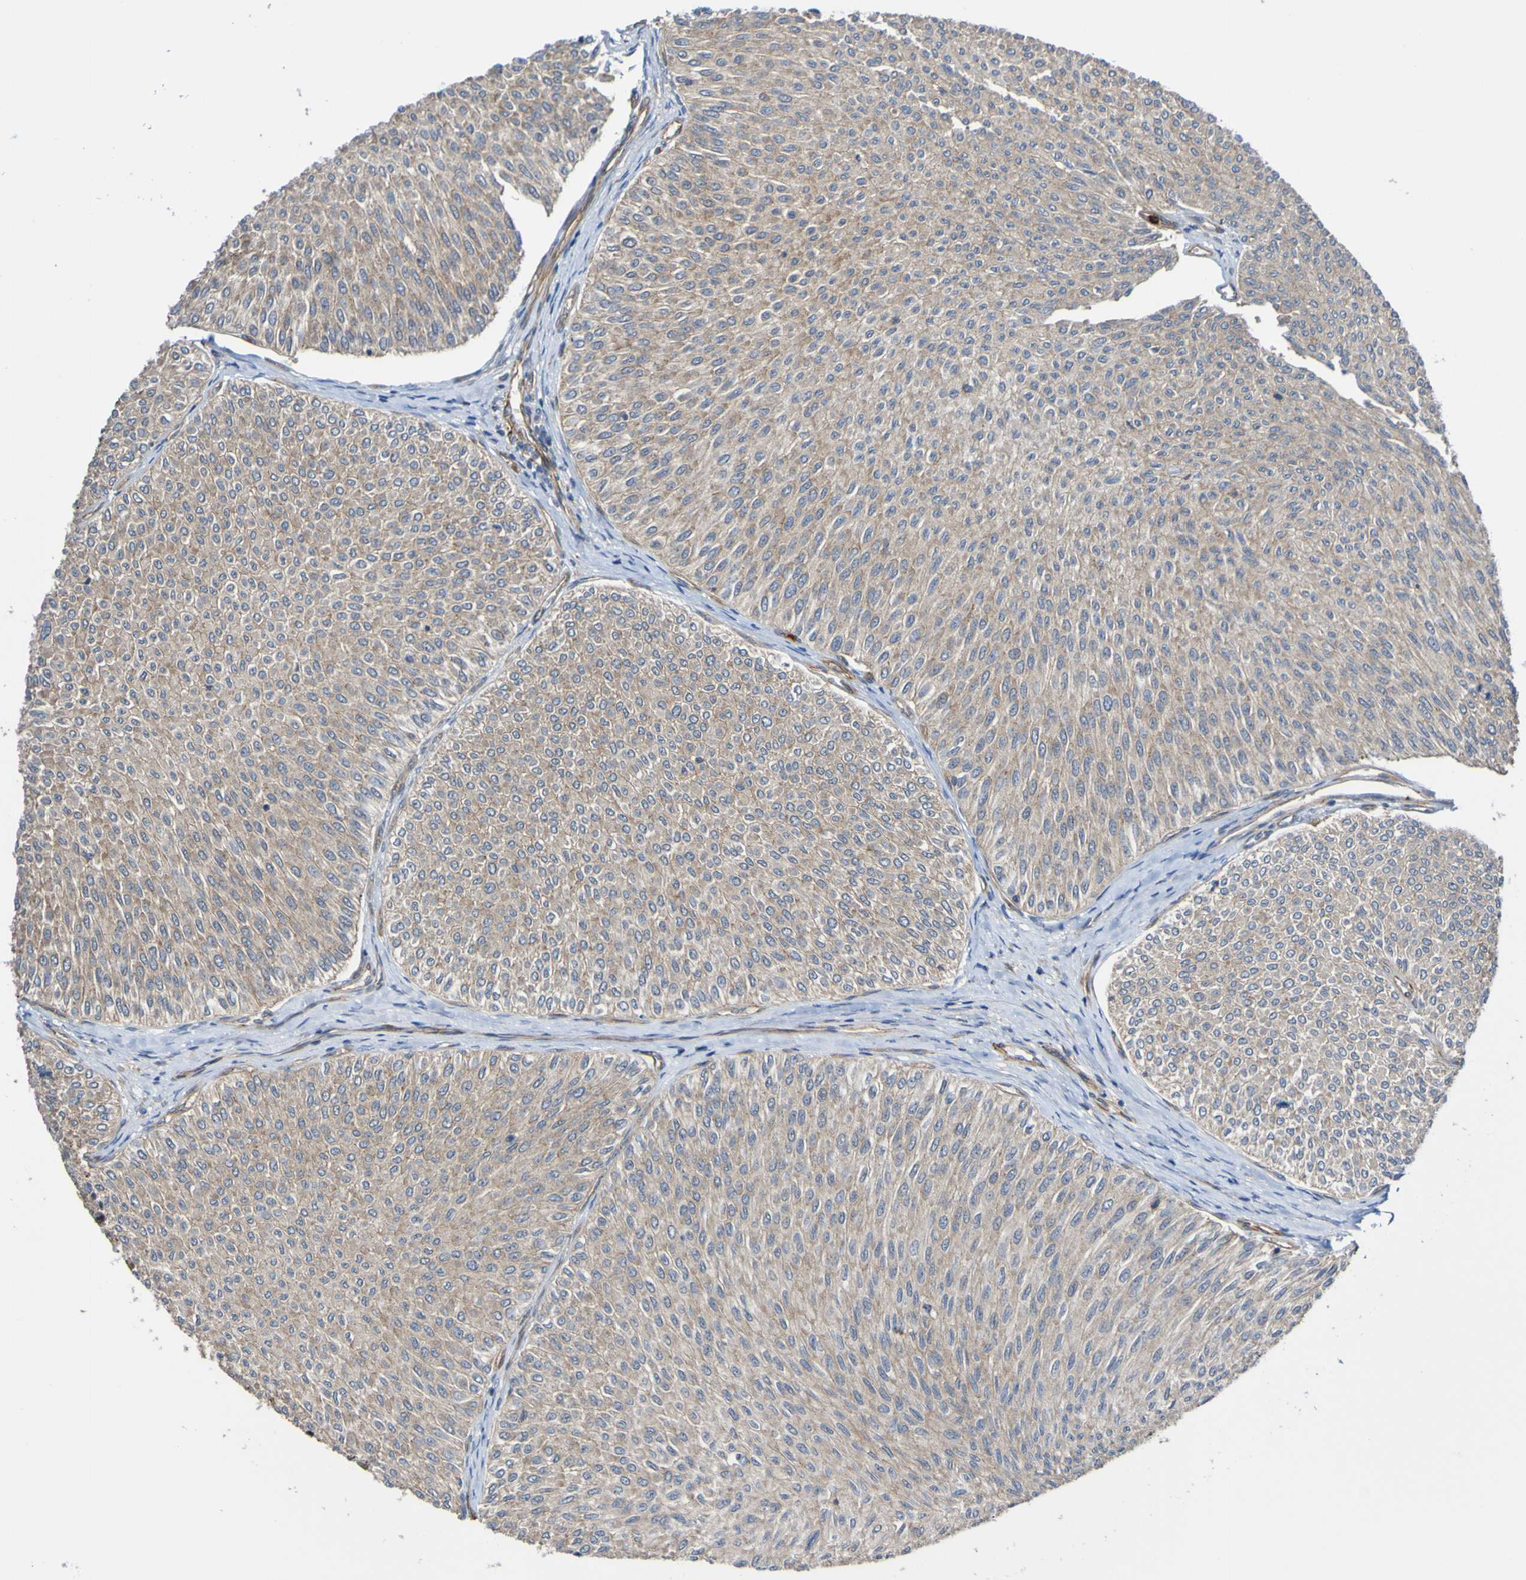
{"staining": {"intensity": "weak", "quantity": ">75%", "location": "cytoplasmic/membranous"}, "tissue": "urothelial cancer", "cell_type": "Tumor cells", "image_type": "cancer", "snomed": [{"axis": "morphology", "description": "Urothelial carcinoma, Low grade"}, {"axis": "topography", "description": "Urinary bladder"}], "caption": "Urothelial cancer was stained to show a protein in brown. There is low levels of weak cytoplasmic/membranous expression in approximately >75% of tumor cells.", "gene": "ST8SIA6", "patient": {"sex": "male", "age": 78}}